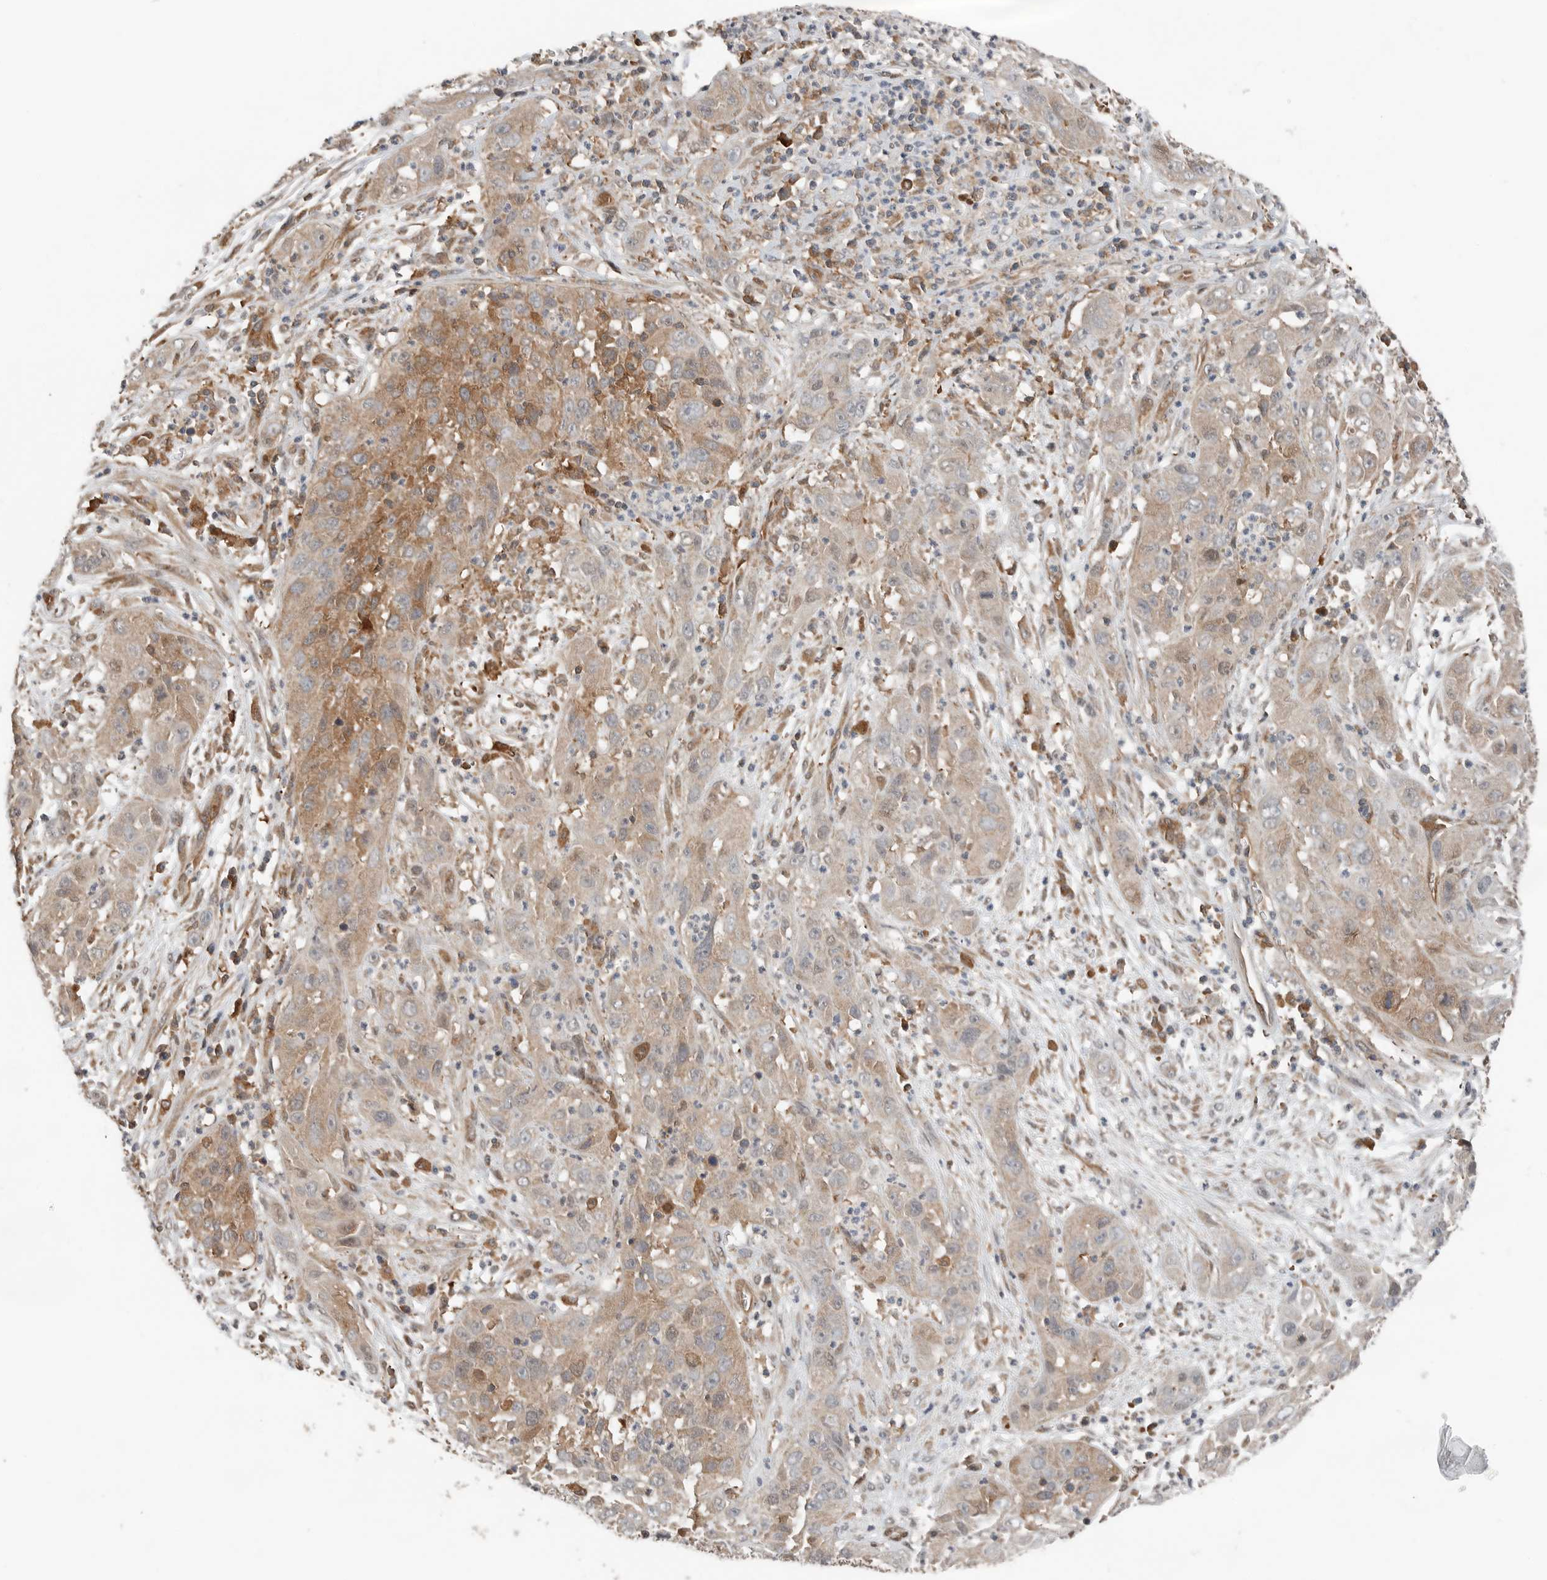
{"staining": {"intensity": "moderate", "quantity": ">75%", "location": "cytoplasmic/membranous"}, "tissue": "cervical cancer", "cell_type": "Tumor cells", "image_type": "cancer", "snomed": [{"axis": "morphology", "description": "Squamous cell carcinoma, NOS"}, {"axis": "topography", "description": "Cervix"}], "caption": "Protein staining reveals moderate cytoplasmic/membranous expression in about >75% of tumor cells in cervical squamous cell carcinoma.", "gene": "XPNPEP1", "patient": {"sex": "female", "age": 32}}